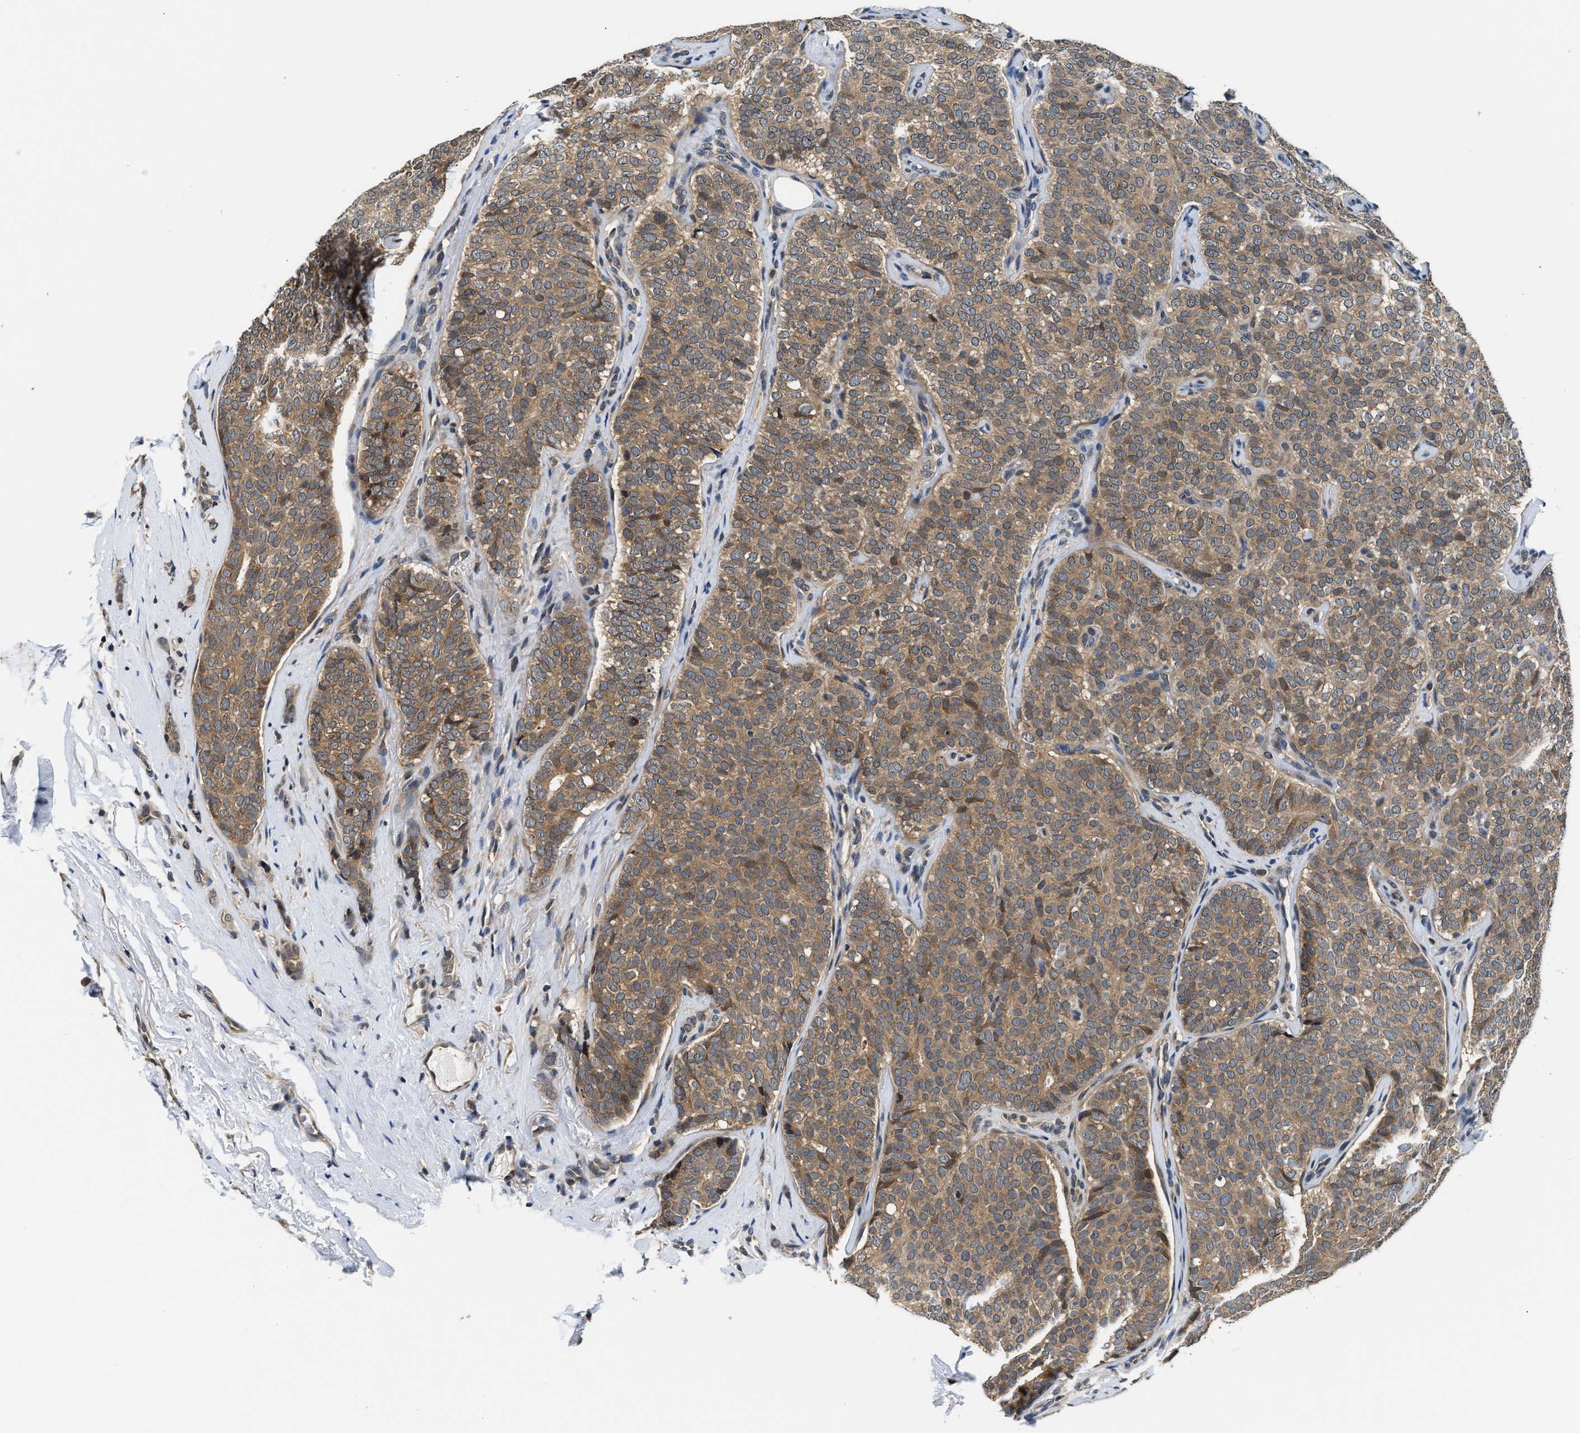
{"staining": {"intensity": "moderate", "quantity": ">75%", "location": "cytoplasmic/membranous"}, "tissue": "breast cancer", "cell_type": "Tumor cells", "image_type": "cancer", "snomed": [{"axis": "morphology", "description": "Lobular carcinoma"}, {"axis": "topography", "description": "Skin"}, {"axis": "topography", "description": "Breast"}], "caption": "Tumor cells demonstrate medium levels of moderate cytoplasmic/membranous expression in approximately >75% of cells in breast cancer.", "gene": "RAB29", "patient": {"sex": "female", "age": 46}}